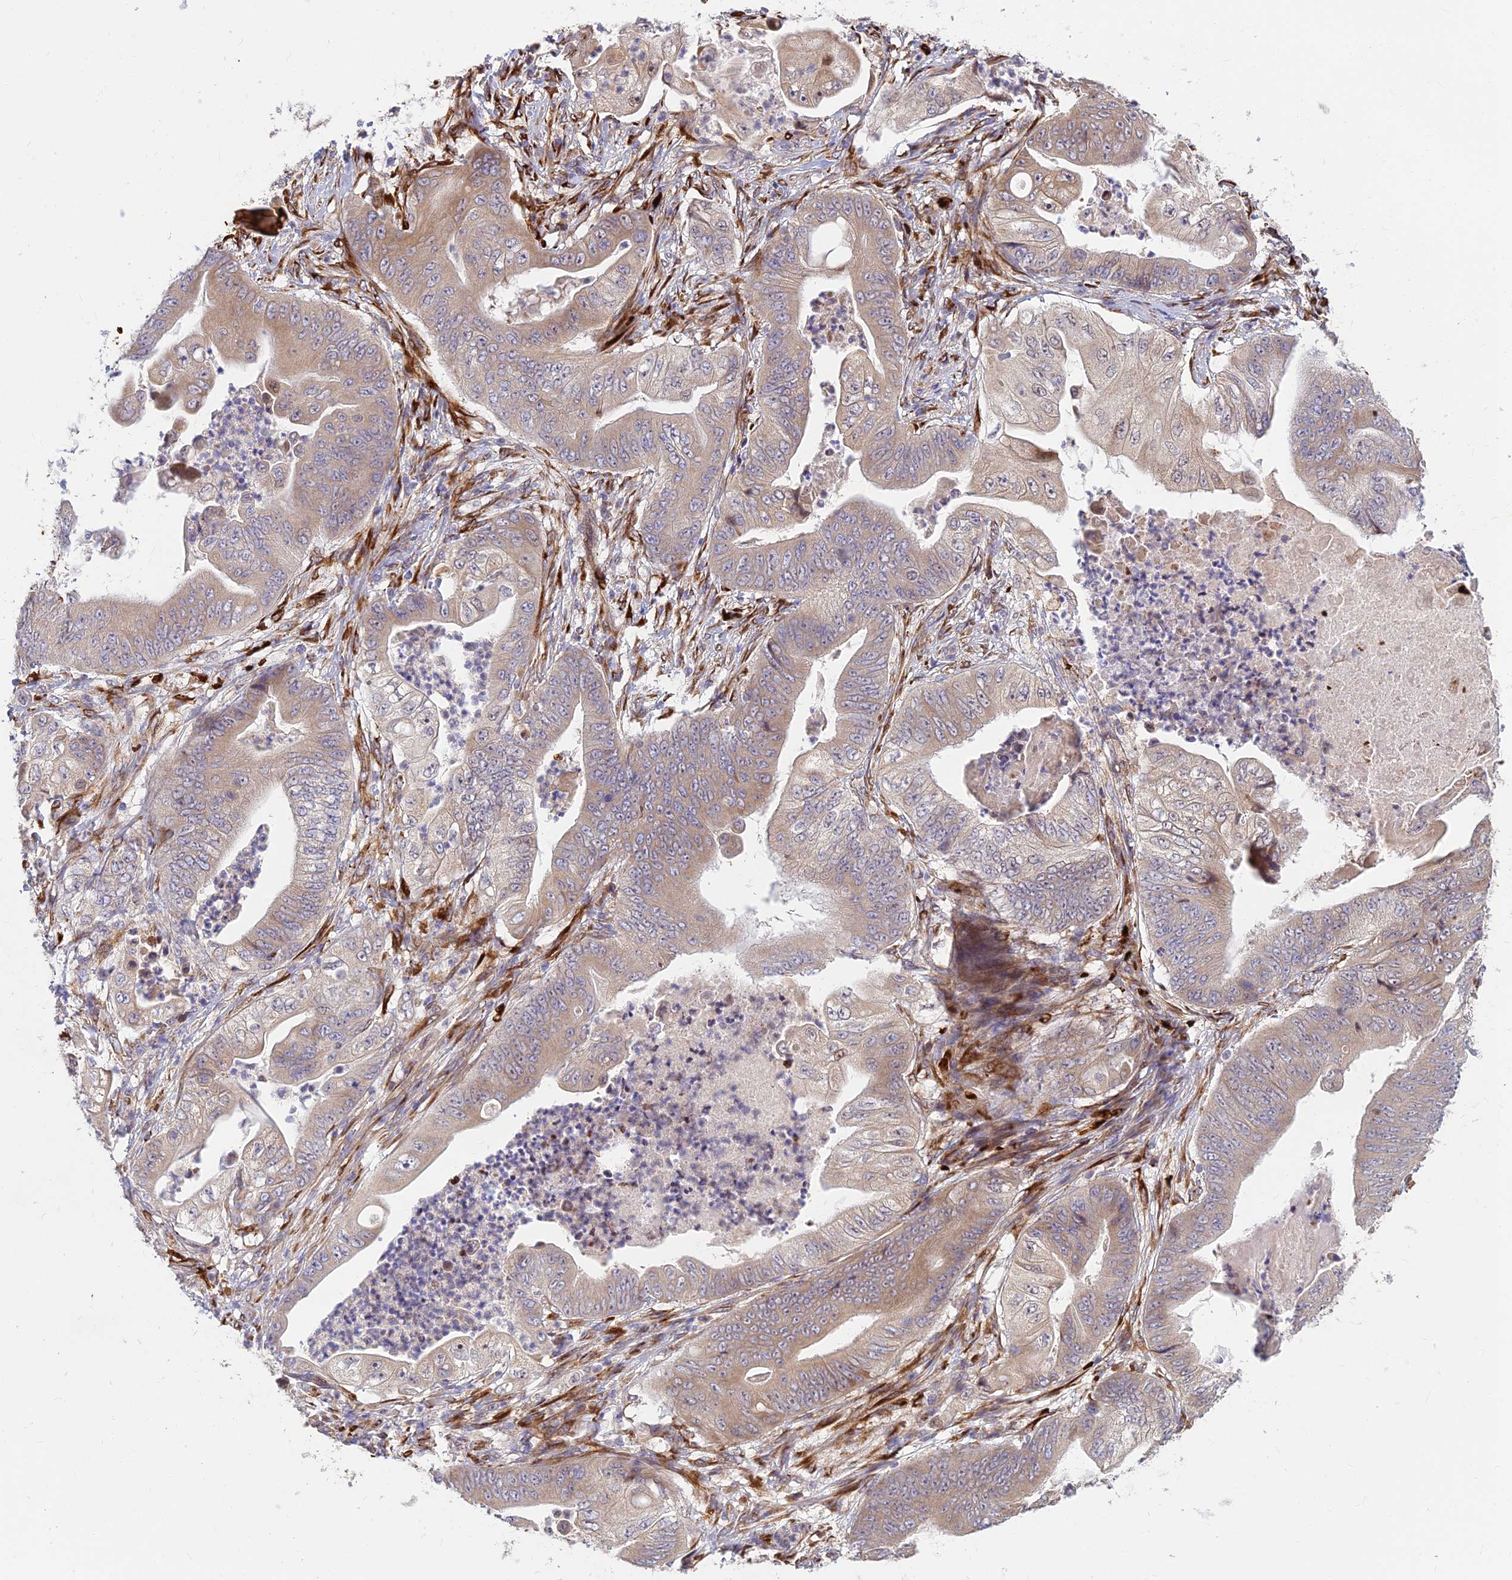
{"staining": {"intensity": "weak", "quantity": "25%-75%", "location": "cytoplasmic/membranous"}, "tissue": "stomach cancer", "cell_type": "Tumor cells", "image_type": "cancer", "snomed": [{"axis": "morphology", "description": "Adenocarcinoma, NOS"}, {"axis": "topography", "description": "Stomach"}], "caption": "Protein analysis of stomach cancer tissue shows weak cytoplasmic/membranous positivity in approximately 25%-75% of tumor cells.", "gene": "UFSP2", "patient": {"sex": "male", "age": 62}}